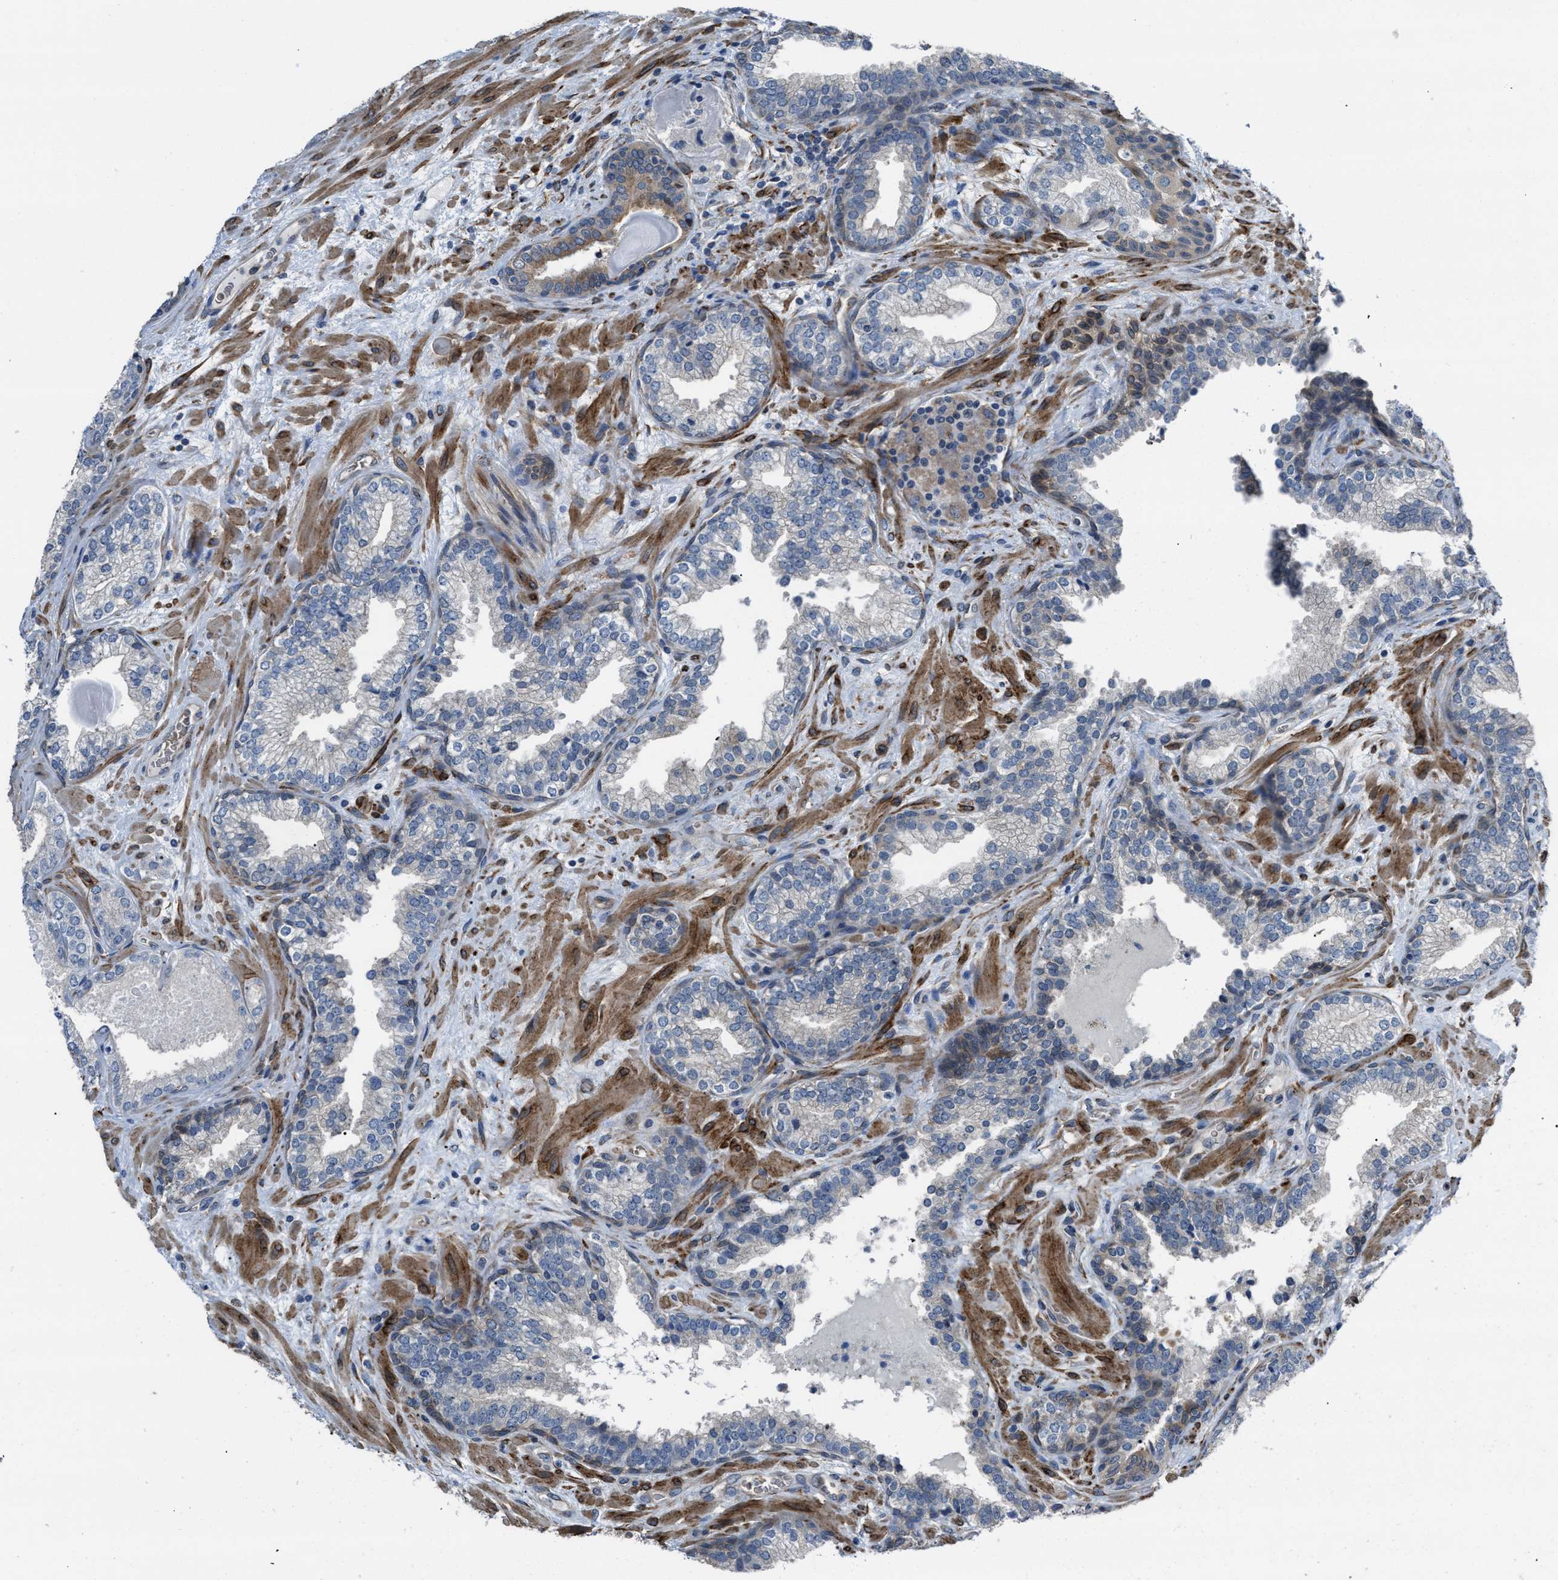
{"staining": {"intensity": "negative", "quantity": "none", "location": "none"}, "tissue": "prostate cancer", "cell_type": "Tumor cells", "image_type": "cancer", "snomed": [{"axis": "morphology", "description": "Adenocarcinoma, Low grade"}, {"axis": "topography", "description": "Prostate"}], "caption": "IHC of prostate cancer (adenocarcinoma (low-grade)) shows no positivity in tumor cells.", "gene": "SELENOM", "patient": {"sex": "male", "age": 65}}